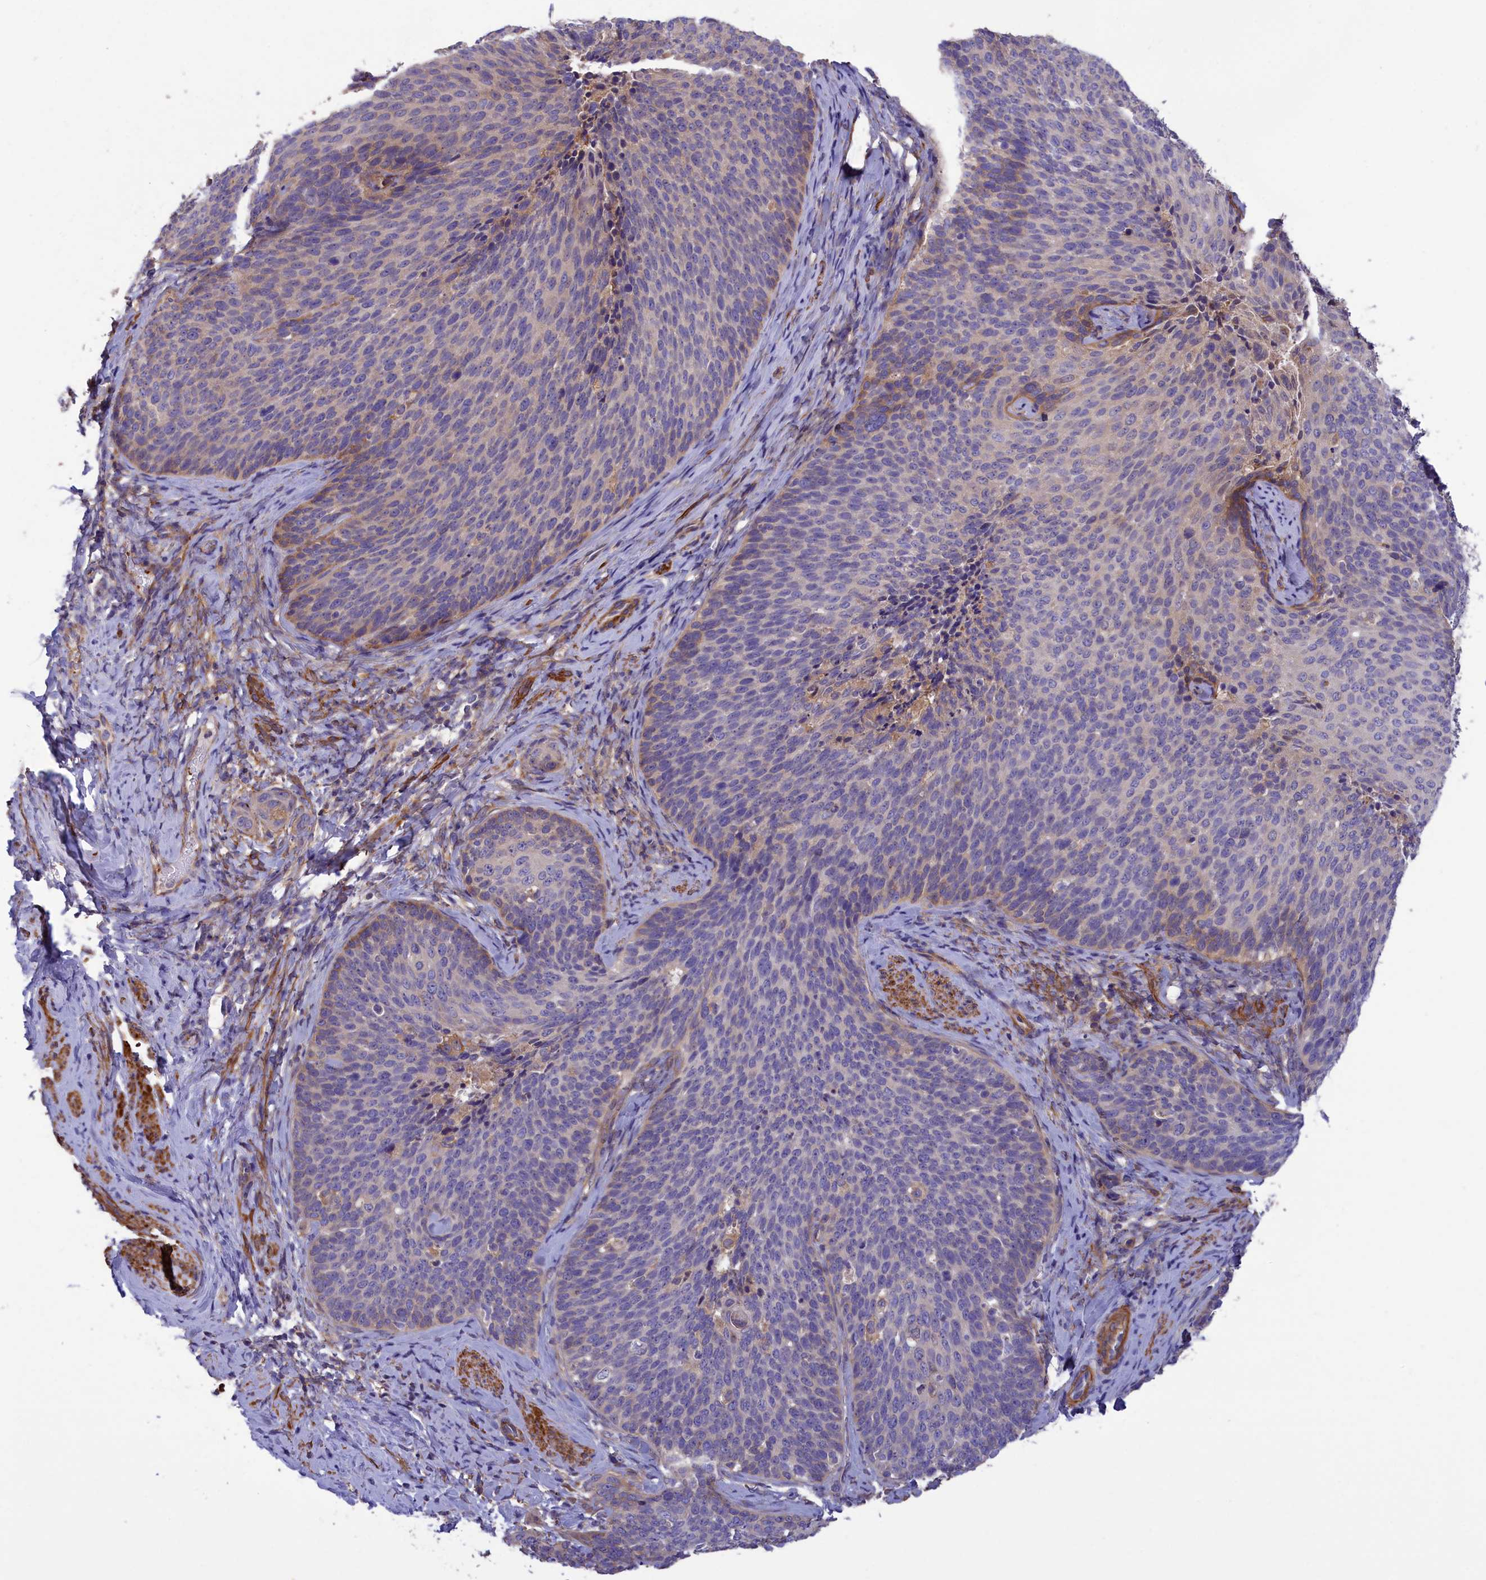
{"staining": {"intensity": "moderate", "quantity": "<25%", "location": "cytoplasmic/membranous"}, "tissue": "cervical cancer", "cell_type": "Tumor cells", "image_type": "cancer", "snomed": [{"axis": "morphology", "description": "Squamous cell carcinoma, NOS"}, {"axis": "topography", "description": "Cervix"}], "caption": "High-magnification brightfield microscopy of cervical cancer (squamous cell carcinoma) stained with DAB (brown) and counterstained with hematoxylin (blue). tumor cells exhibit moderate cytoplasmic/membranous positivity is appreciated in approximately<25% of cells.", "gene": "AMDHD2", "patient": {"sex": "female", "age": 50}}